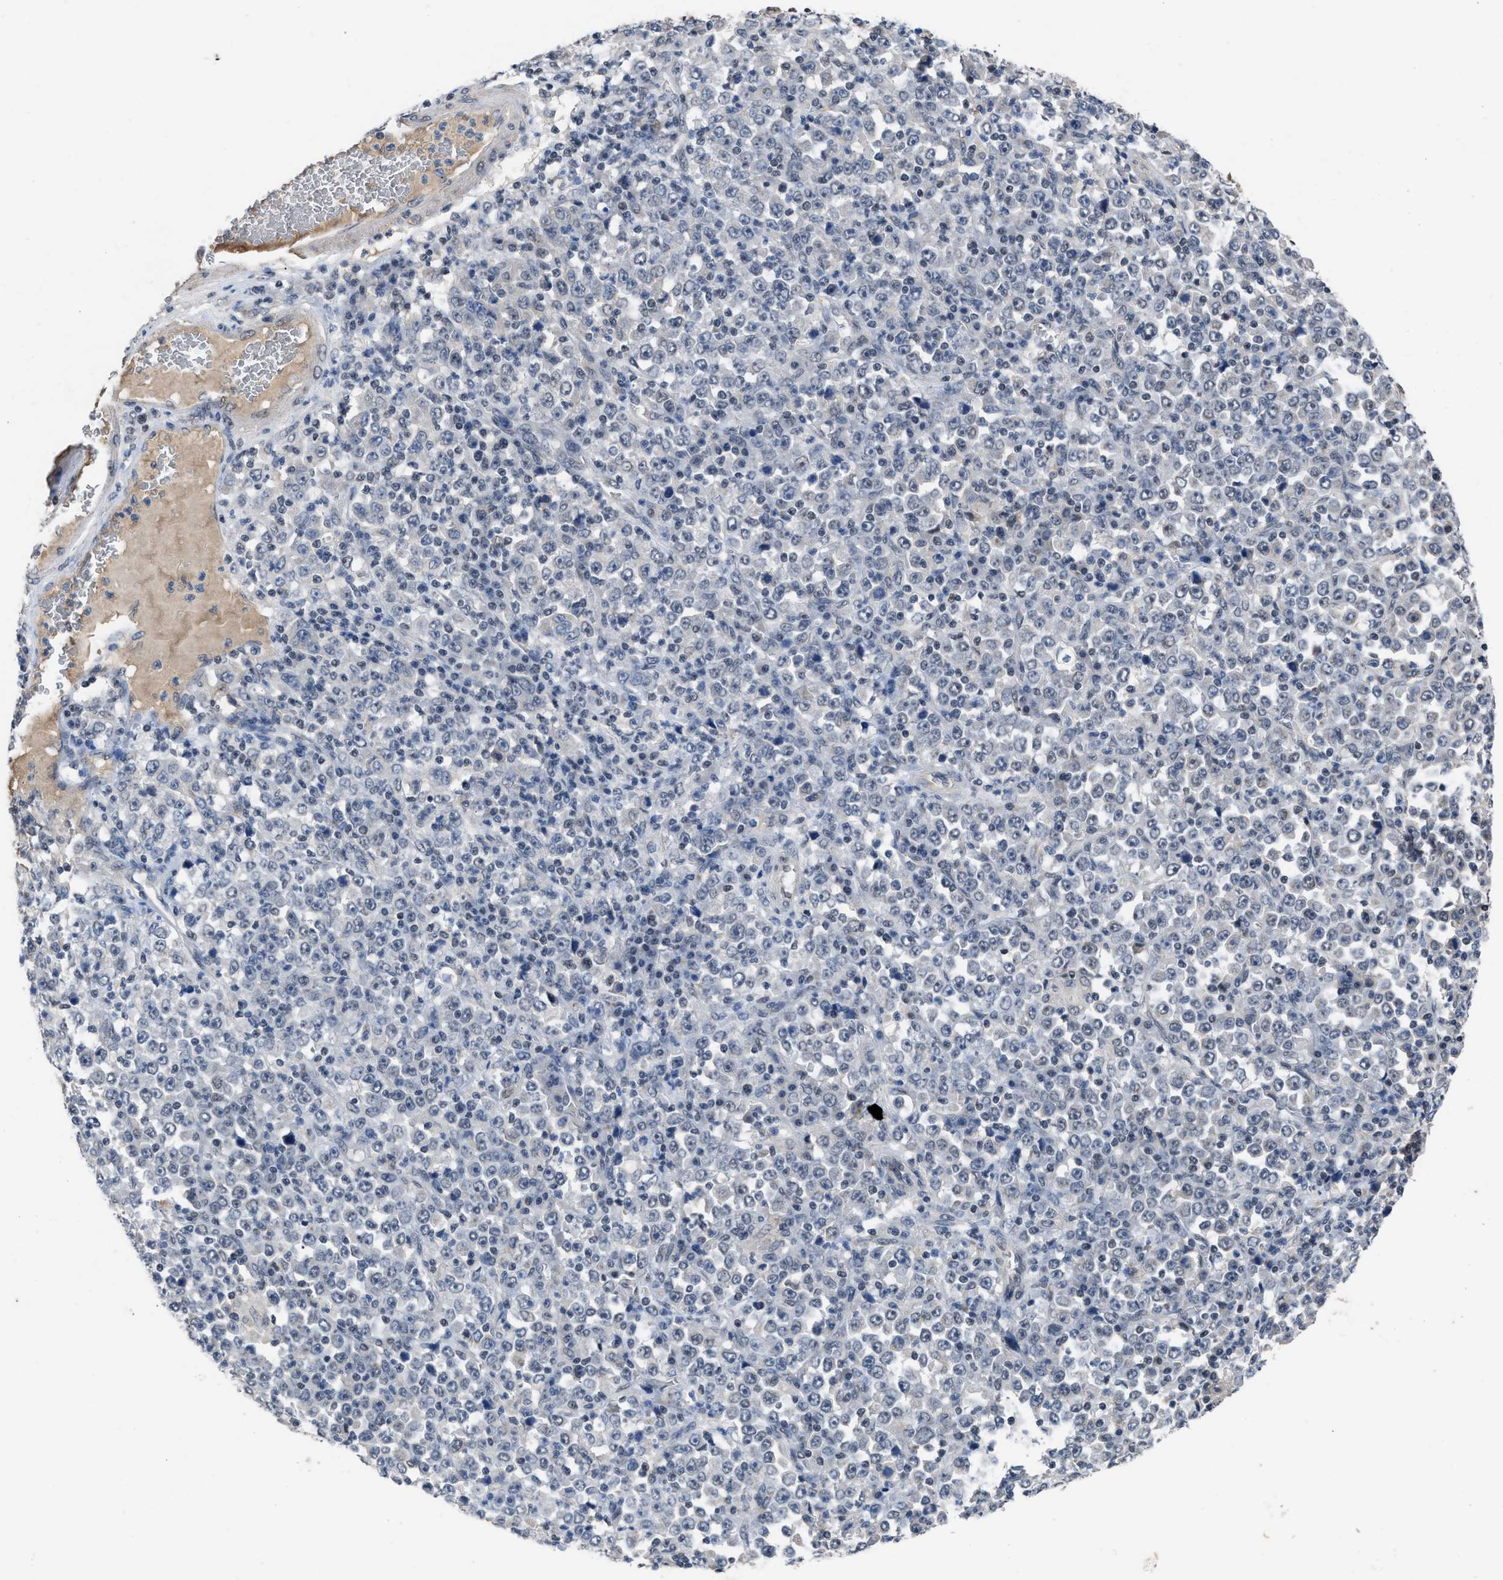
{"staining": {"intensity": "negative", "quantity": "none", "location": "none"}, "tissue": "stomach cancer", "cell_type": "Tumor cells", "image_type": "cancer", "snomed": [{"axis": "morphology", "description": "Normal tissue, NOS"}, {"axis": "morphology", "description": "Adenocarcinoma, NOS"}, {"axis": "topography", "description": "Stomach, upper"}, {"axis": "topography", "description": "Stomach"}], "caption": "A micrograph of stomach cancer (adenocarcinoma) stained for a protein reveals no brown staining in tumor cells.", "gene": "TERF2IP", "patient": {"sex": "male", "age": 59}}